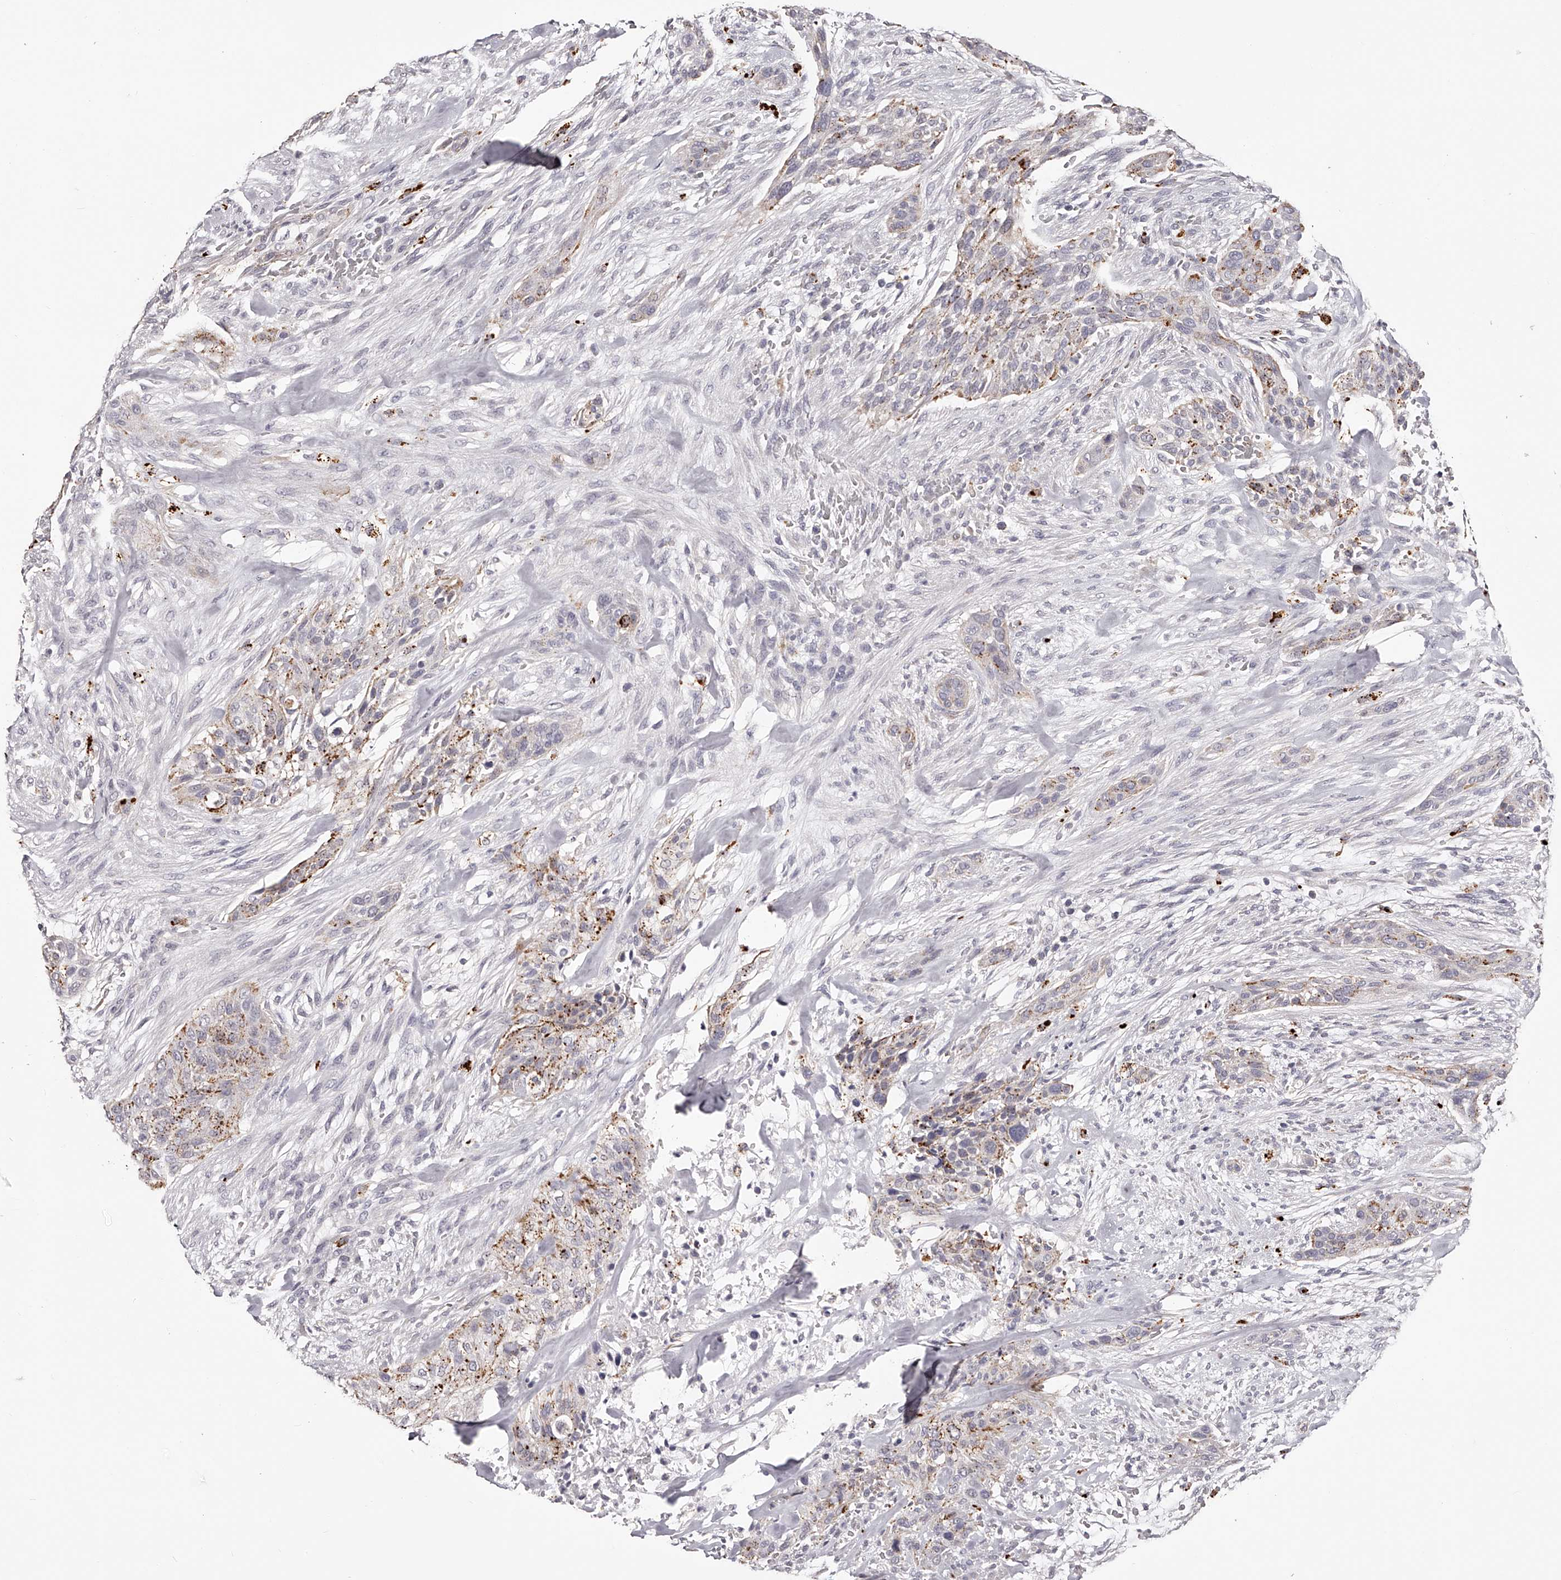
{"staining": {"intensity": "weak", "quantity": "25%-75%", "location": "cytoplasmic/membranous"}, "tissue": "urothelial cancer", "cell_type": "Tumor cells", "image_type": "cancer", "snomed": [{"axis": "morphology", "description": "Urothelial carcinoma, High grade"}, {"axis": "topography", "description": "Urinary bladder"}], "caption": "Protein expression analysis of human urothelial cancer reveals weak cytoplasmic/membranous positivity in approximately 25%-75% of tumor cells.", "gene": "SLC35D3", "patient": {"sex": "male", "age": 35}}